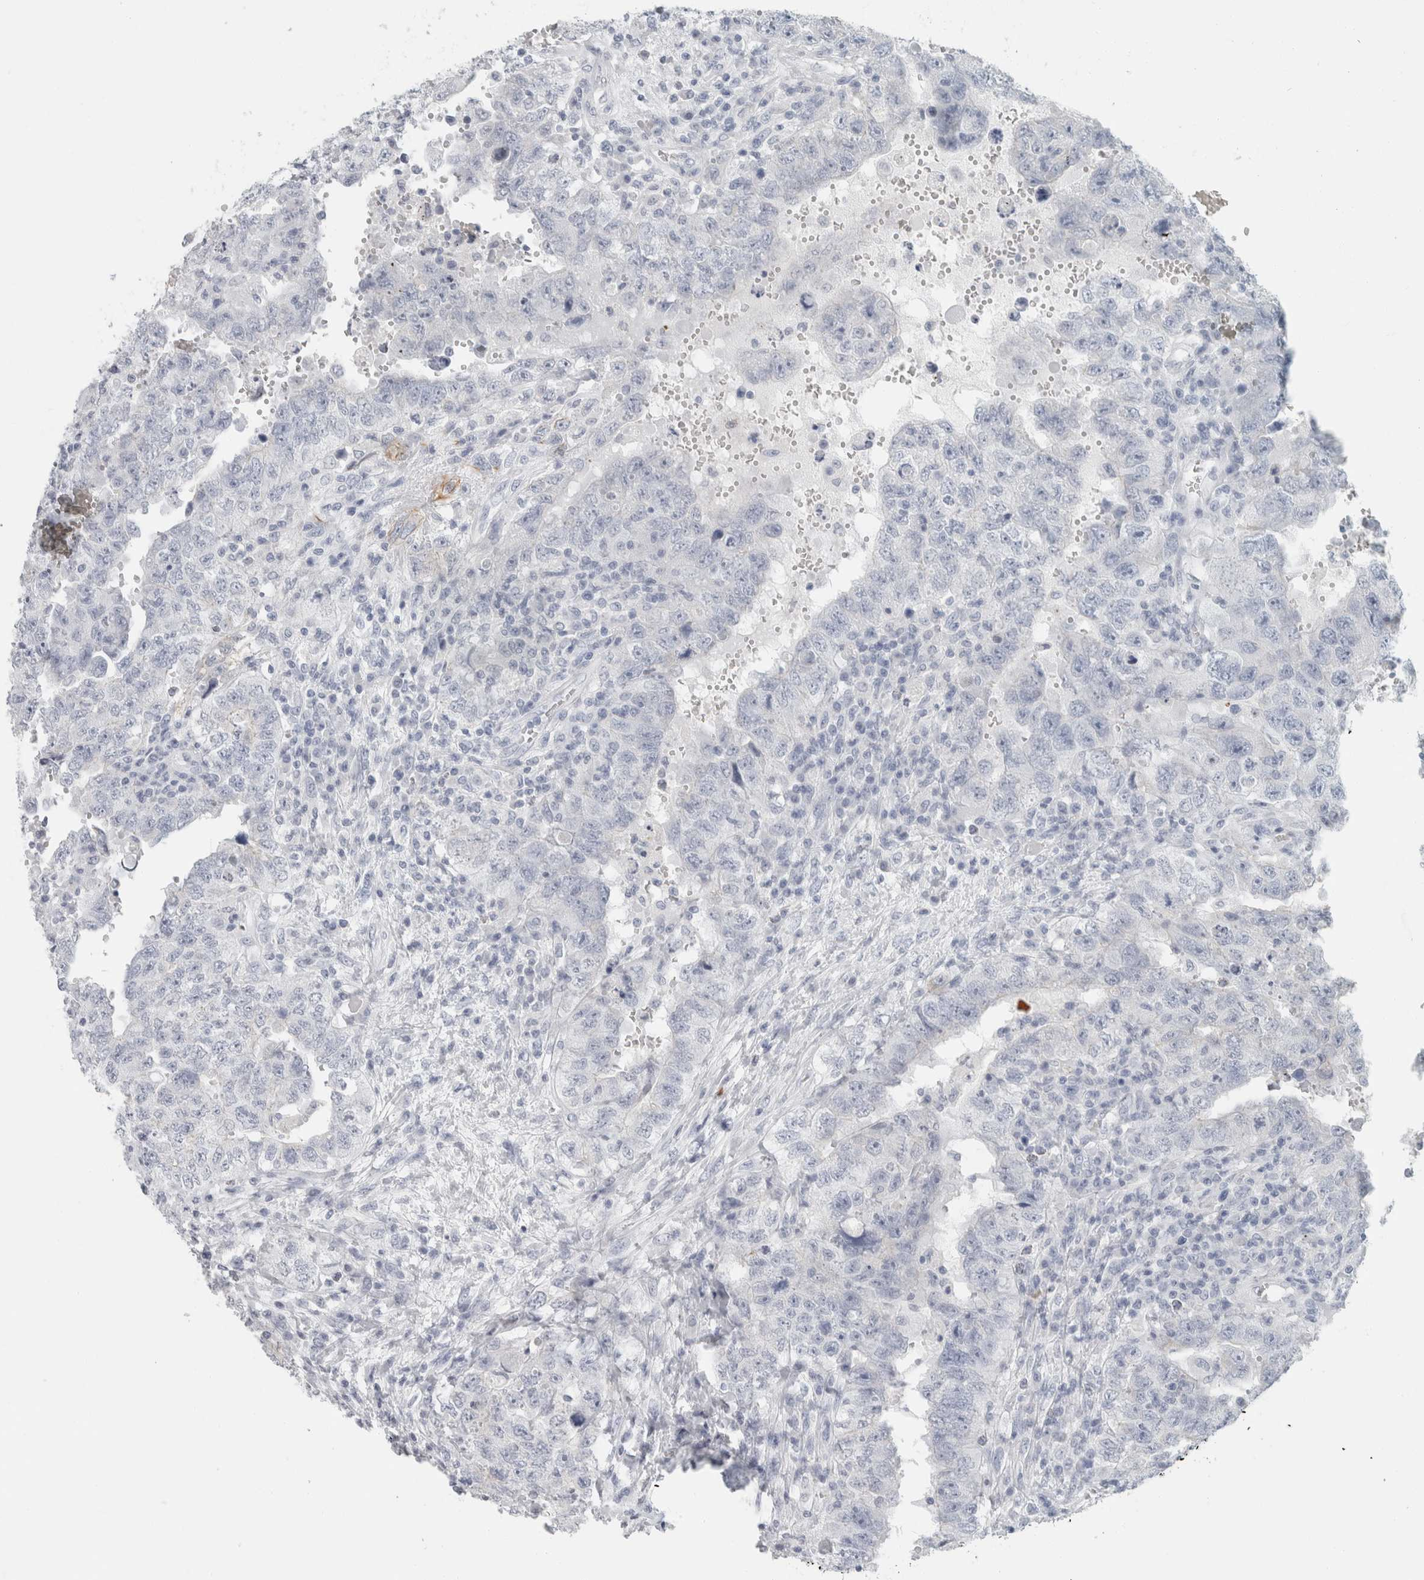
{"staining": {"intensity": "negative", "quantity": "none", "location": "none"}, "tissue": "testis cancer", "cell_type": "Tumor cells", "image_type": "cancer", "snomed": [{"axis": "morphology", "description": "Carcinoma, Embryonal, NOS"}, {"axis": "topography", "description": "Testis"}], "caption": "Testis cancer (embryonal carcinoma) was stained to show a protein in brown. There is no significant staining in tumor cells.", "gene": "SLC28A3", "patient": {"sex": "male", "age": 26}}